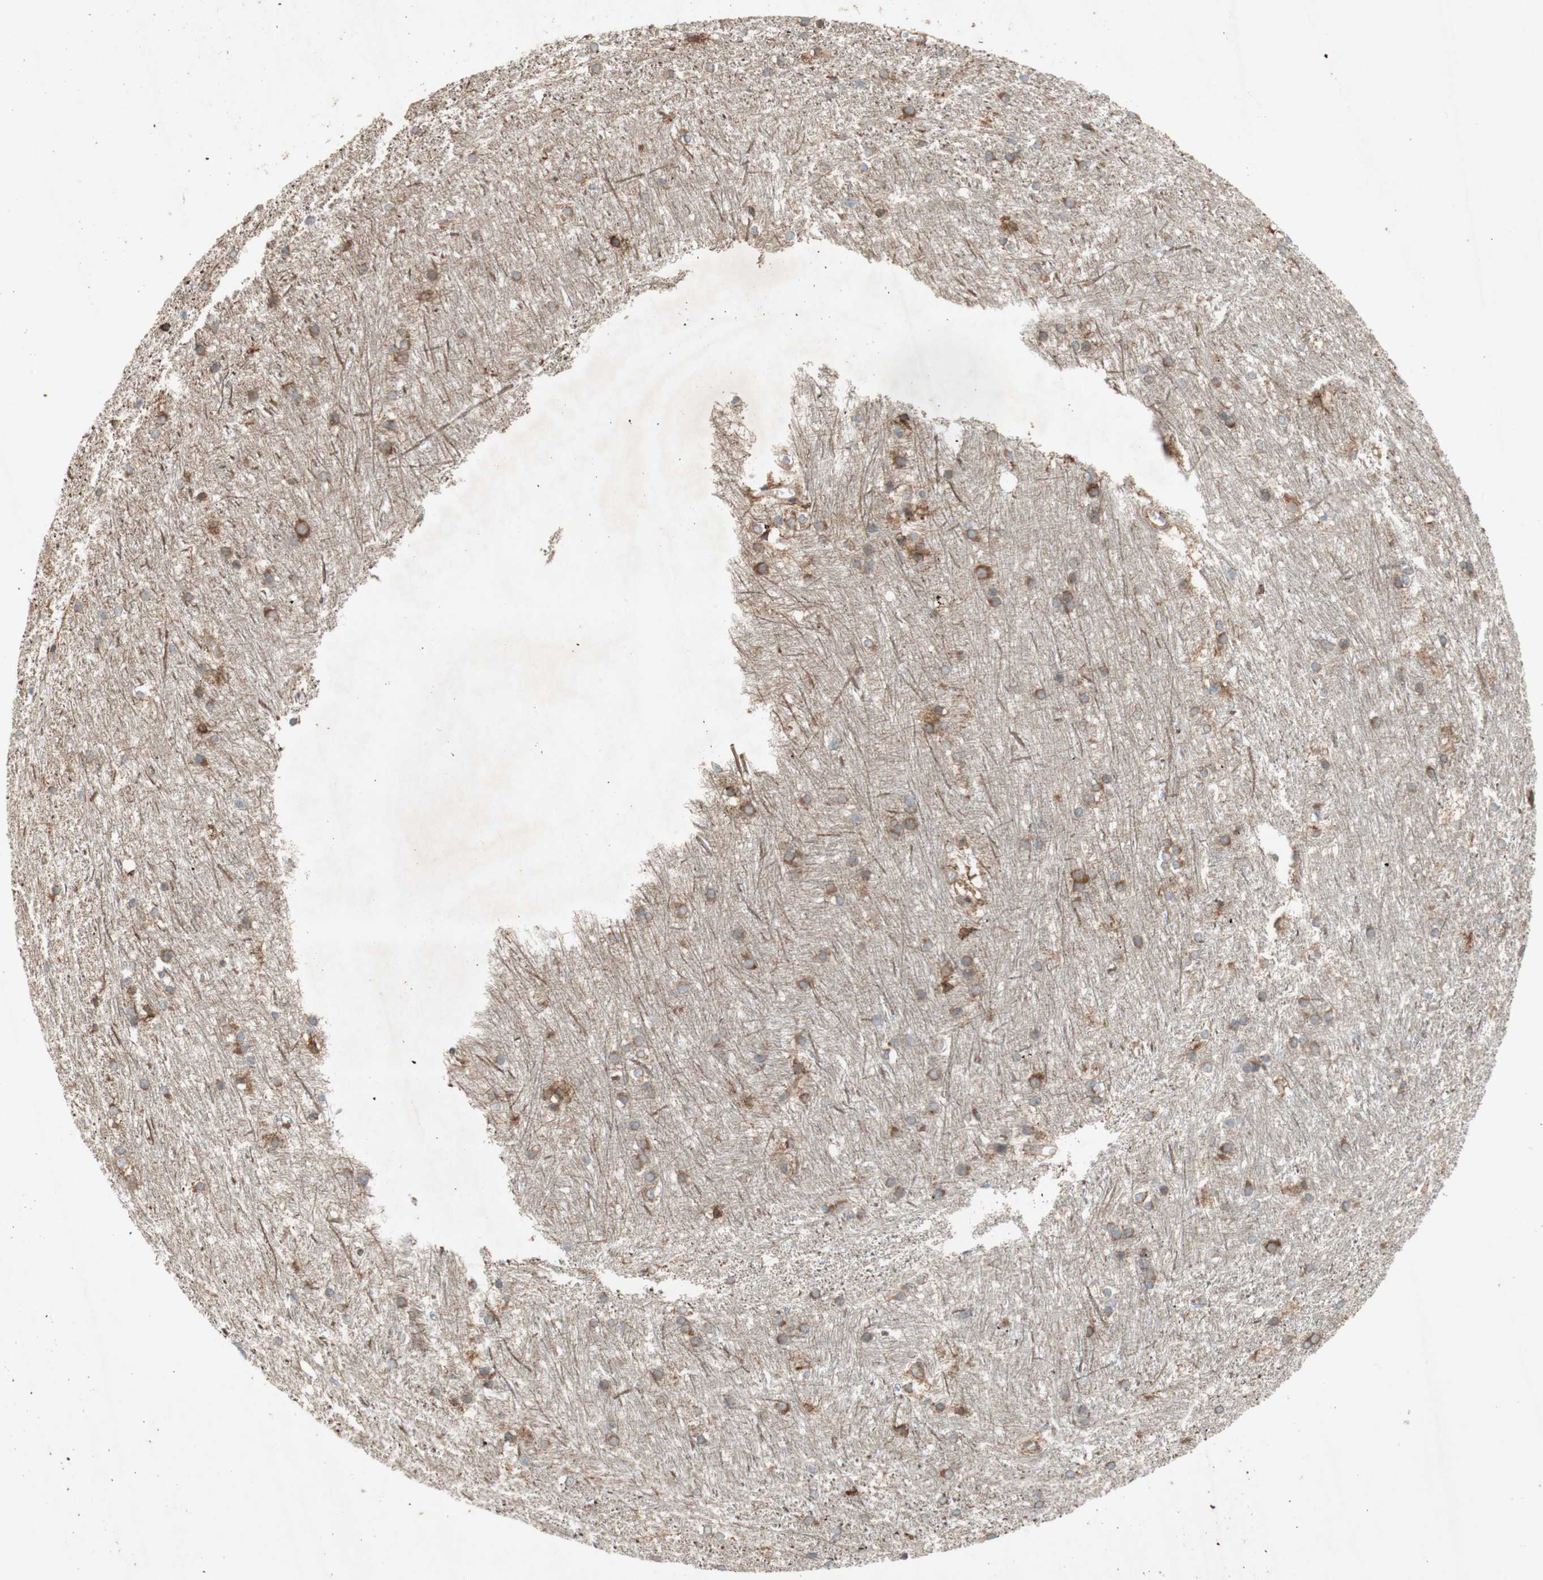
{"staining": {"intensity": "moderate", "quantity": "25%-75%", "location": "cytoplasmic/membranous"}, "tissue": "caudate", "cell_type": "Glial cells", "image_type": "normal", "snomed": [{"axis": "morphology", "description": "Normal tissue, NOS"}, {"axis": "topography", "description": "Lateral ventricle wall"}], "caption": "A medium amount of moderate cytoplasmic/membranous staining is appreciated in about 25%-75% of glial cells in unremarkable caudate.", "gene": "SOCS2", "patient": {"sex": "female", "age": 19}}